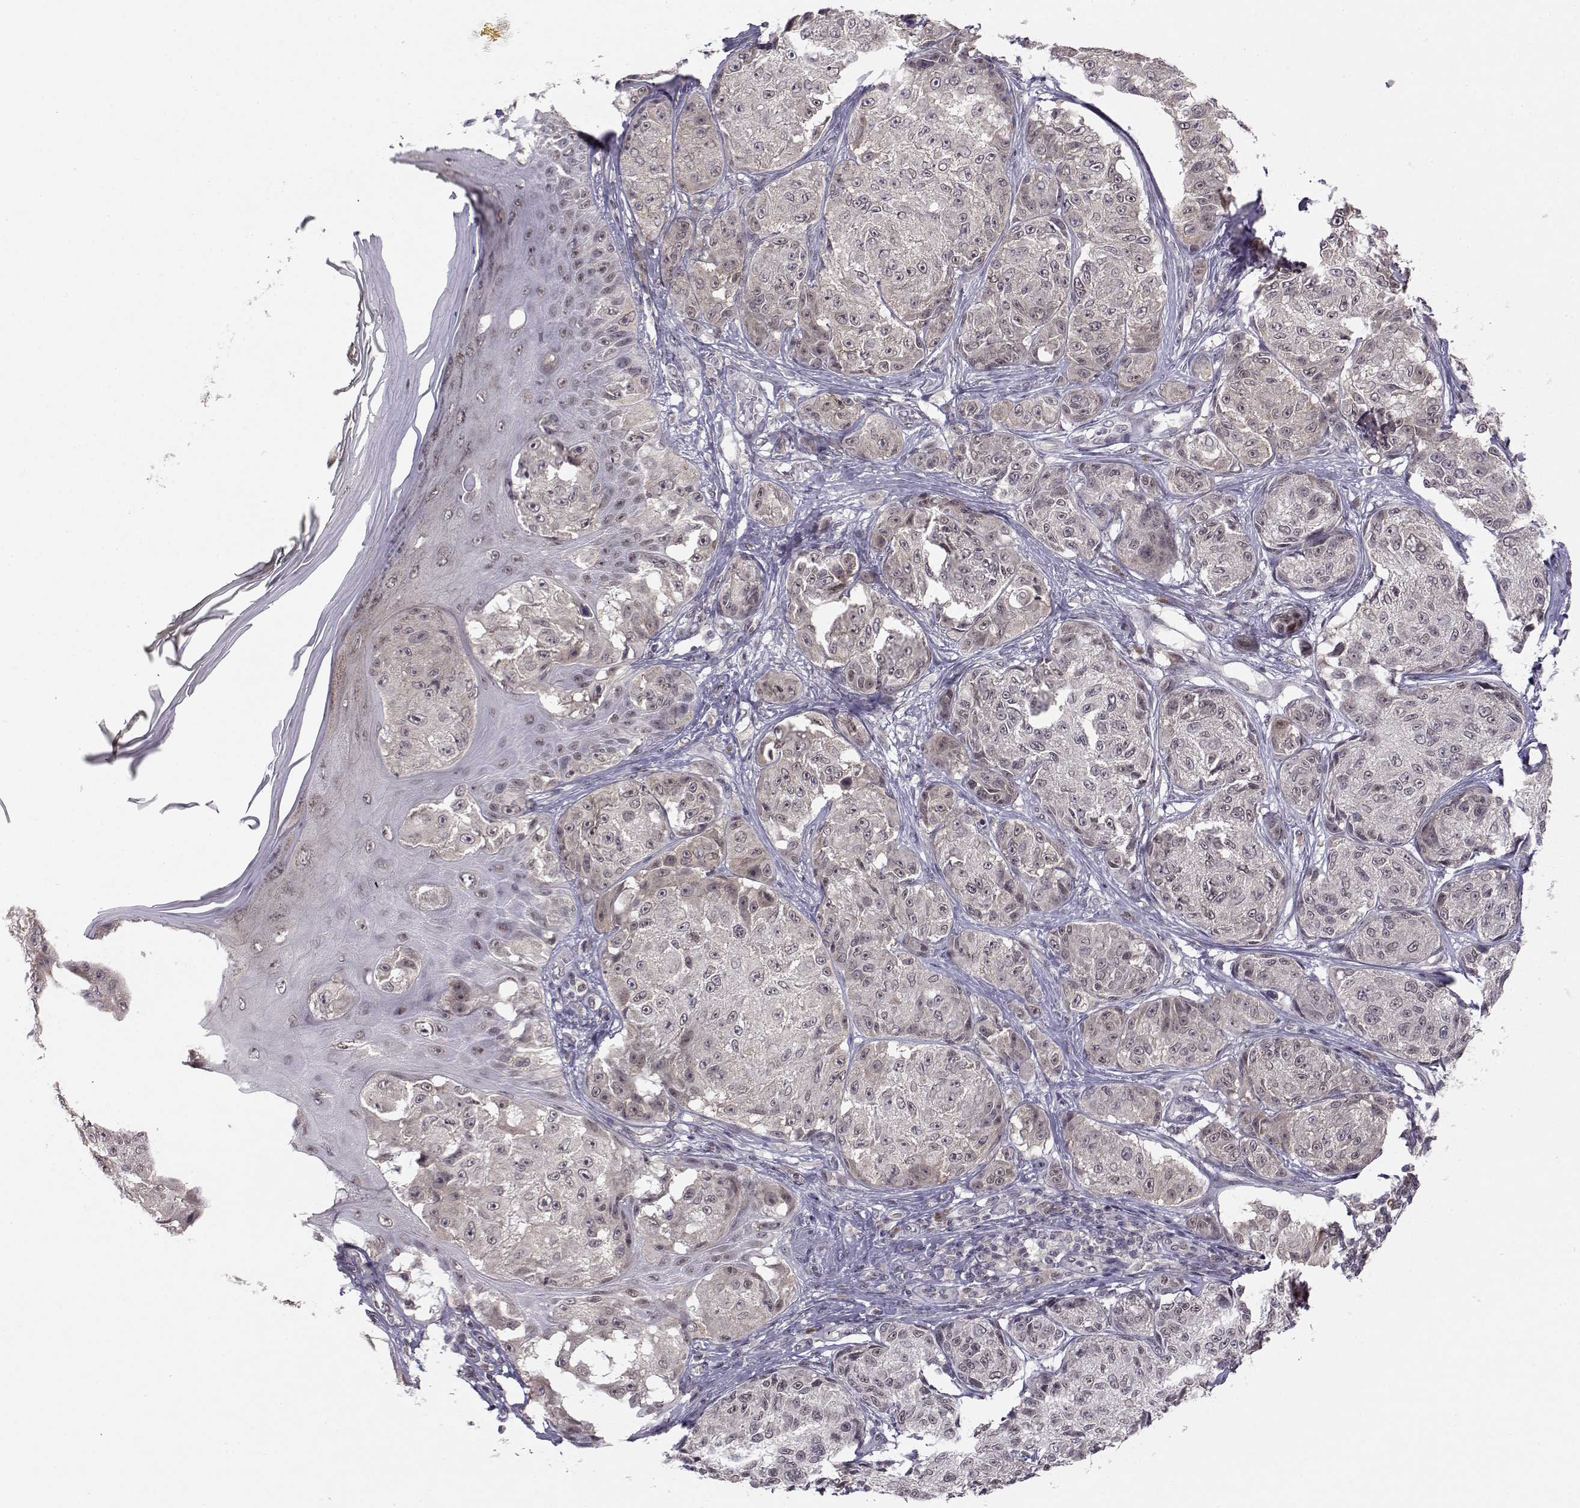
{"staining": {"intensity": "negative", "quantity": "none", "location": "none"}, "tissue": "melanoma", "cell_type": "Tumor cells", "image_type": "cancer", "snomed": [{"axis": "morphology", "description": "Malignant melanoma, NOS"}, {"axis": "topography", "description": "Skin"}], "caption": "Melanoma was stained to show a protein in brown. There is no significant staining in tumor cells. (DAB (3,3'-diaminobenzidine) IHC, high magnification).", "gene": "KIF13B", "patient": {"sex": "male", "age": 61}}